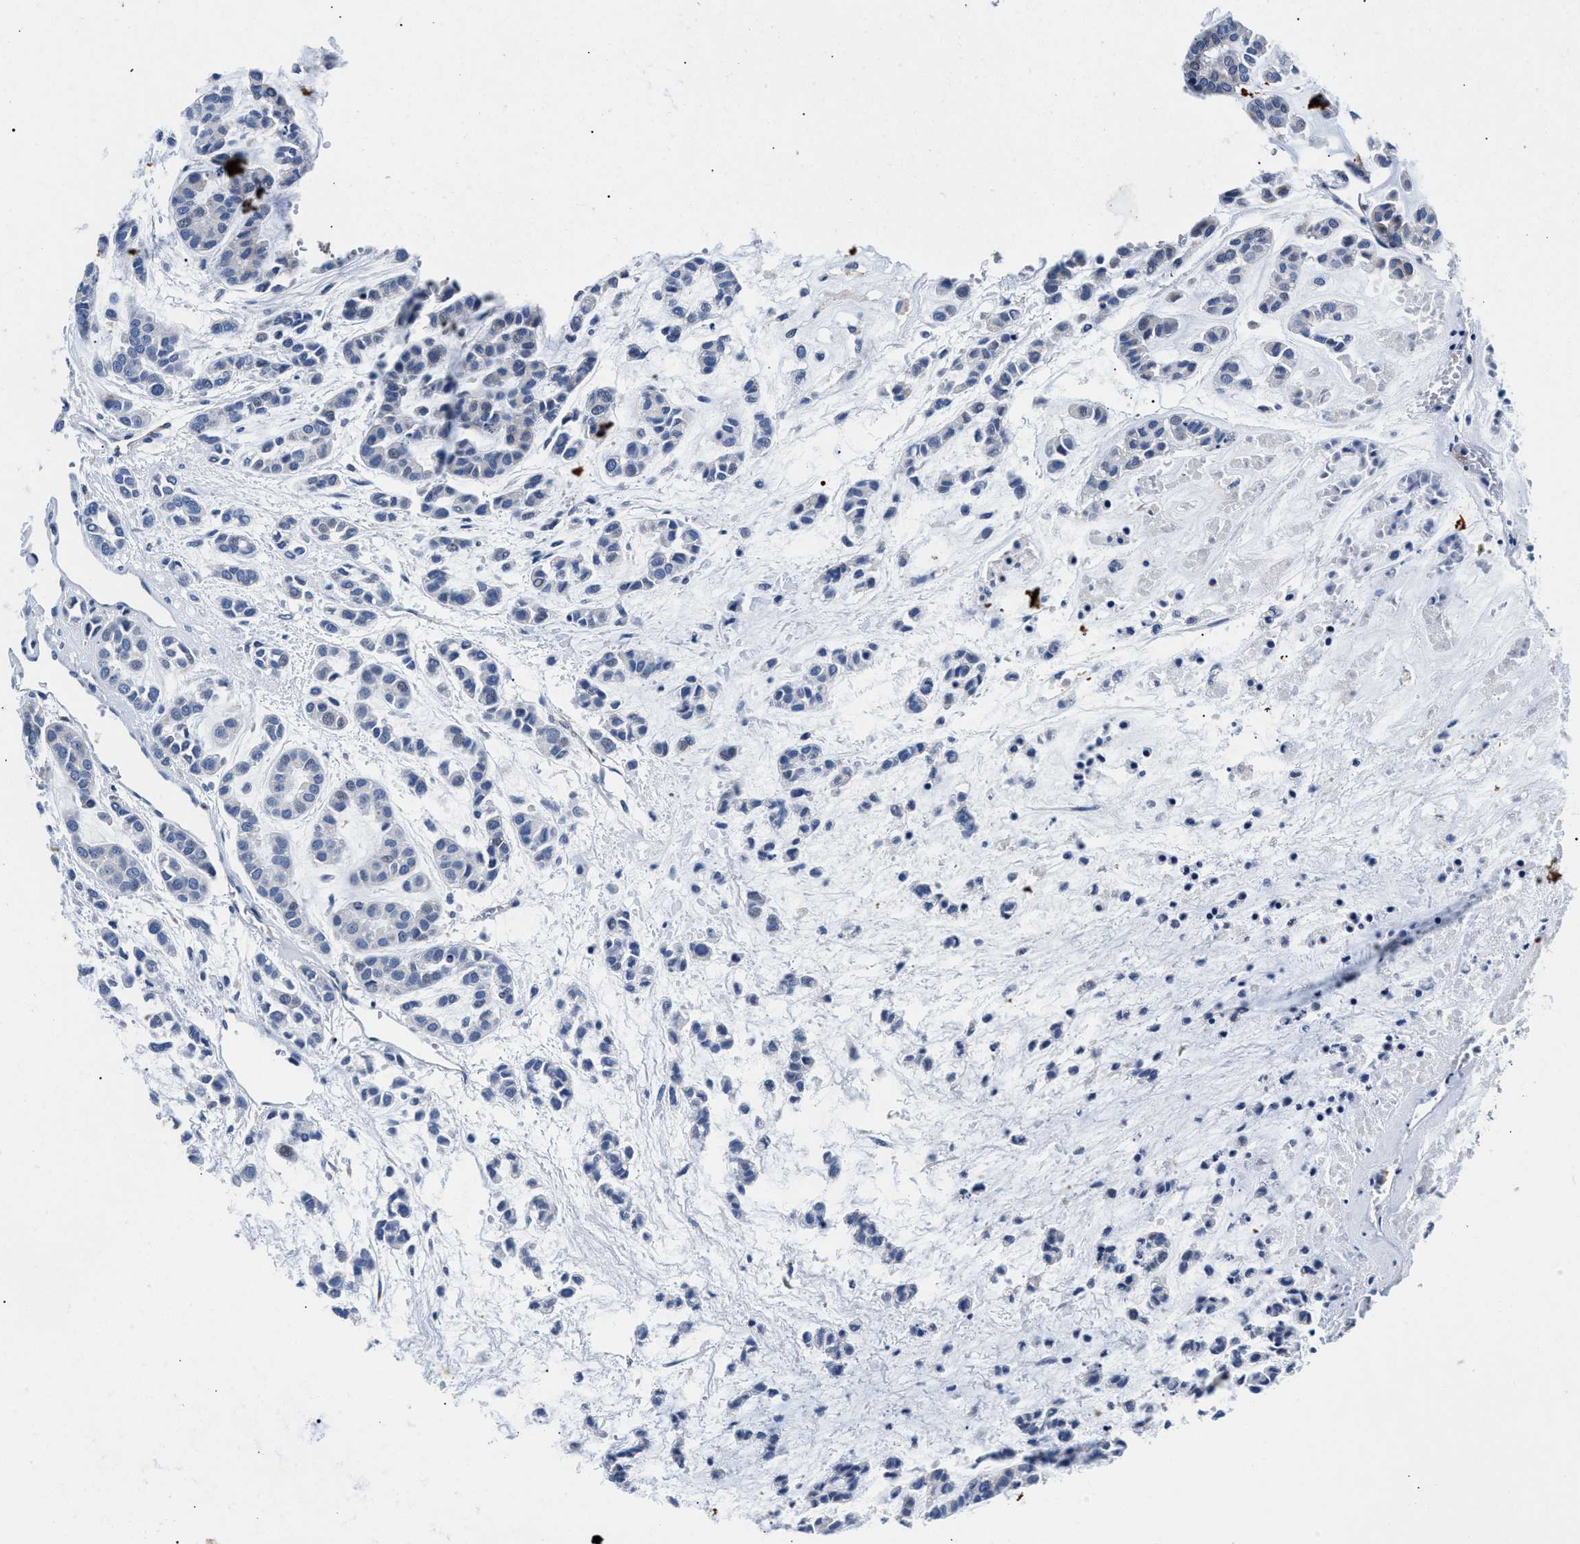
{"staining": {"intensity": "negative", "quantity": "none", "location": "none"}, "tissue": "head and neck cancer", "cell_type": "Tumor cells", "image_type": "cancer", "snomed": [{"axis": "morphology", "description": "Adenocarcinoma, NOS"}, {"axis": "morphology", "description": "Adenoma, NOS"}, {"axis": "topography", "description": "Head-Neck"}], "caption": "This is an immunohistochemistry micrograph of head and neck cancer. There is no staining in tumor cells.", "gene": "P2RY4", "patient": {"sex": "female", "age": 55}}